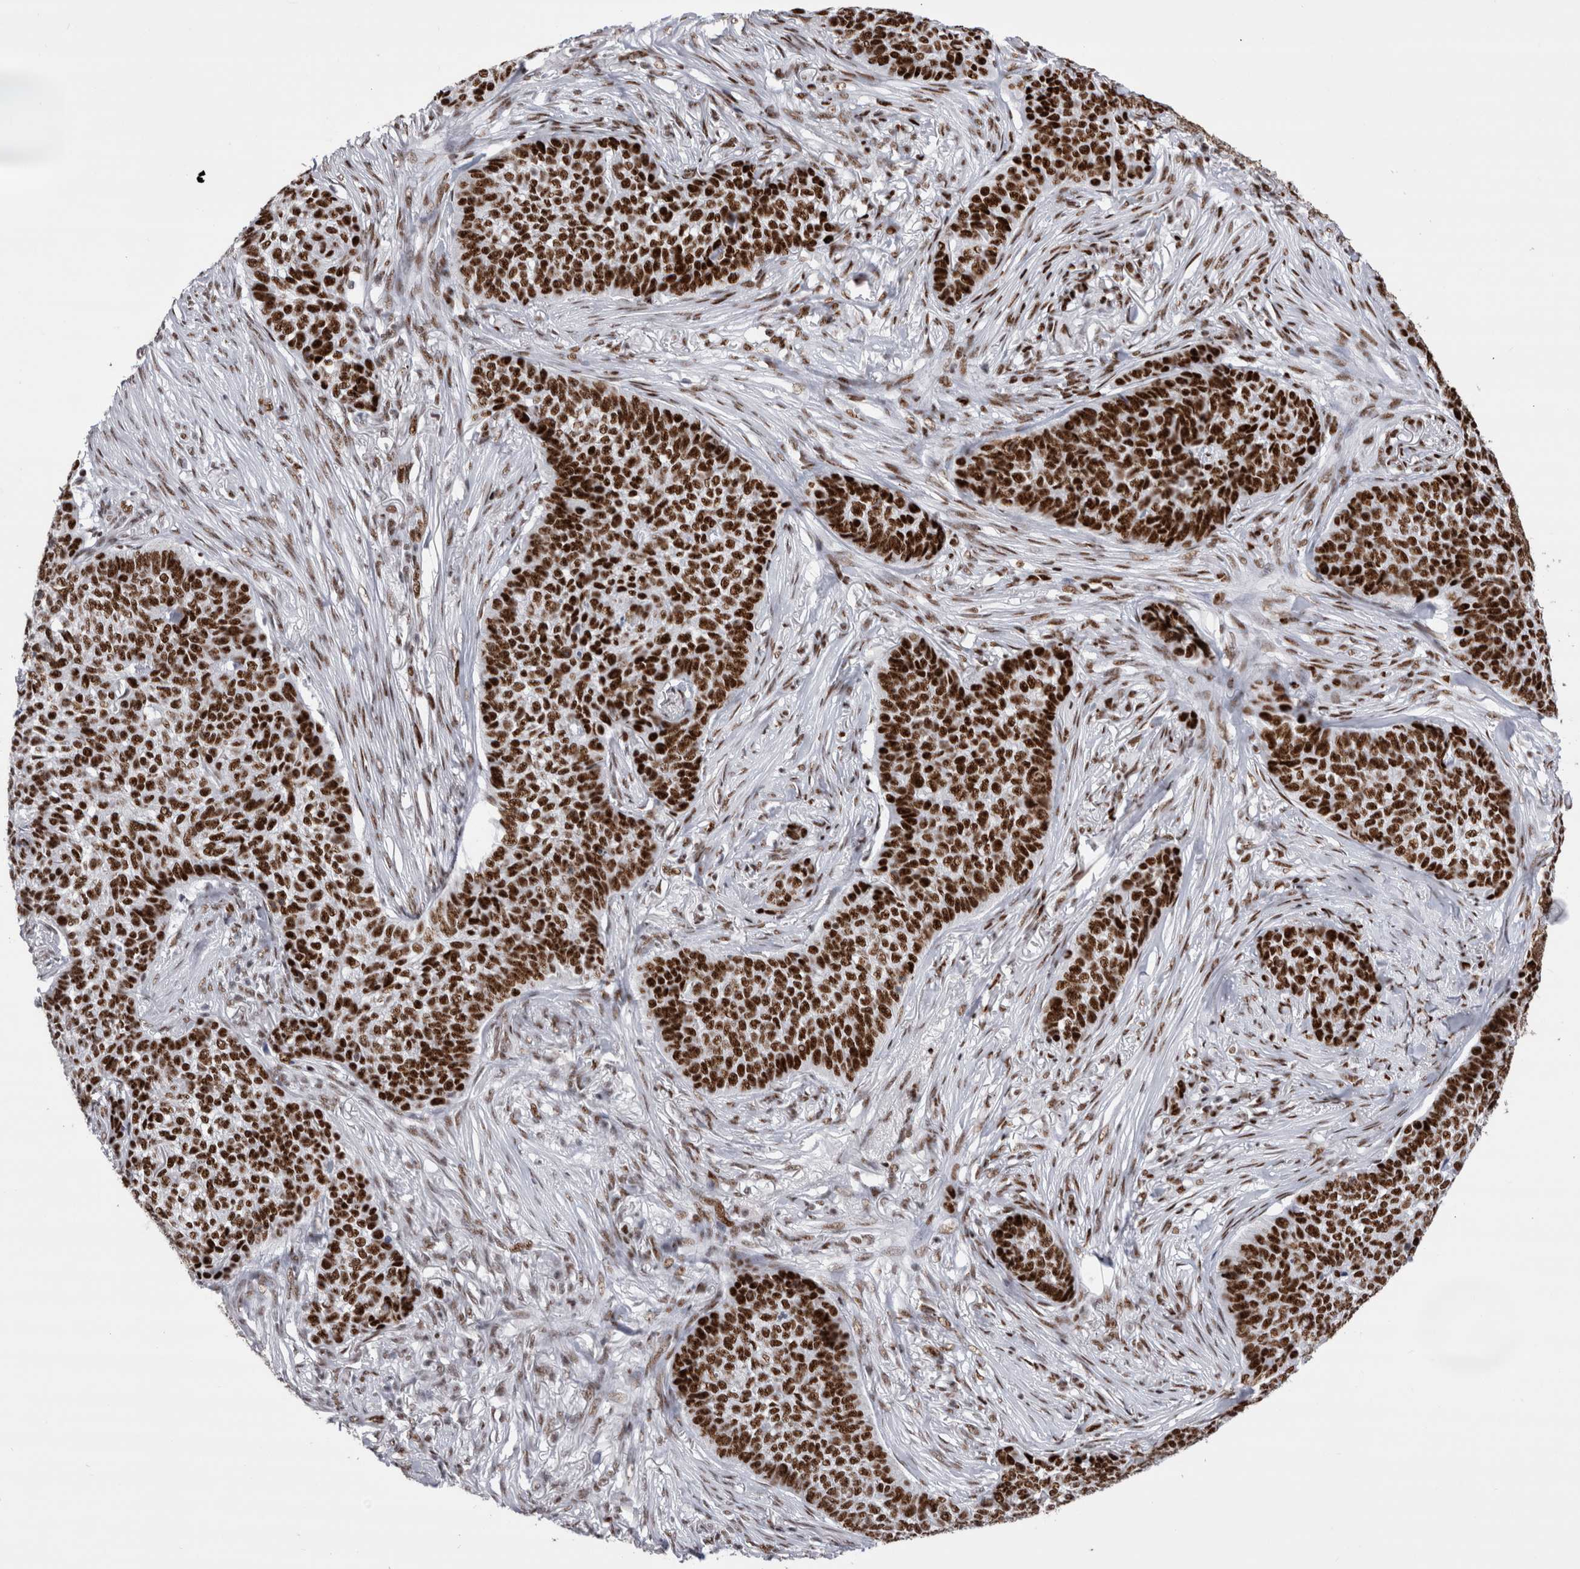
{"staining": {"intensity": "strong", "quantity": ">75%", "location": "nuclear"}, "tissue": "skin cancer", "cell_type": "Tumor cells", "image_type": "cancer", "snomed": [{"axis": "morphology", "description": "Basal cell carcinoma"}, {"axis": "topography", "description": "Skin"}], "caption": "DAB immunohistochemical staining of human skin cancer displays strong nuclear protein positivity in approximately >75% of tumor cells.", "gene": "RBM6", "patient": {"sex": "male", "age": 85}}